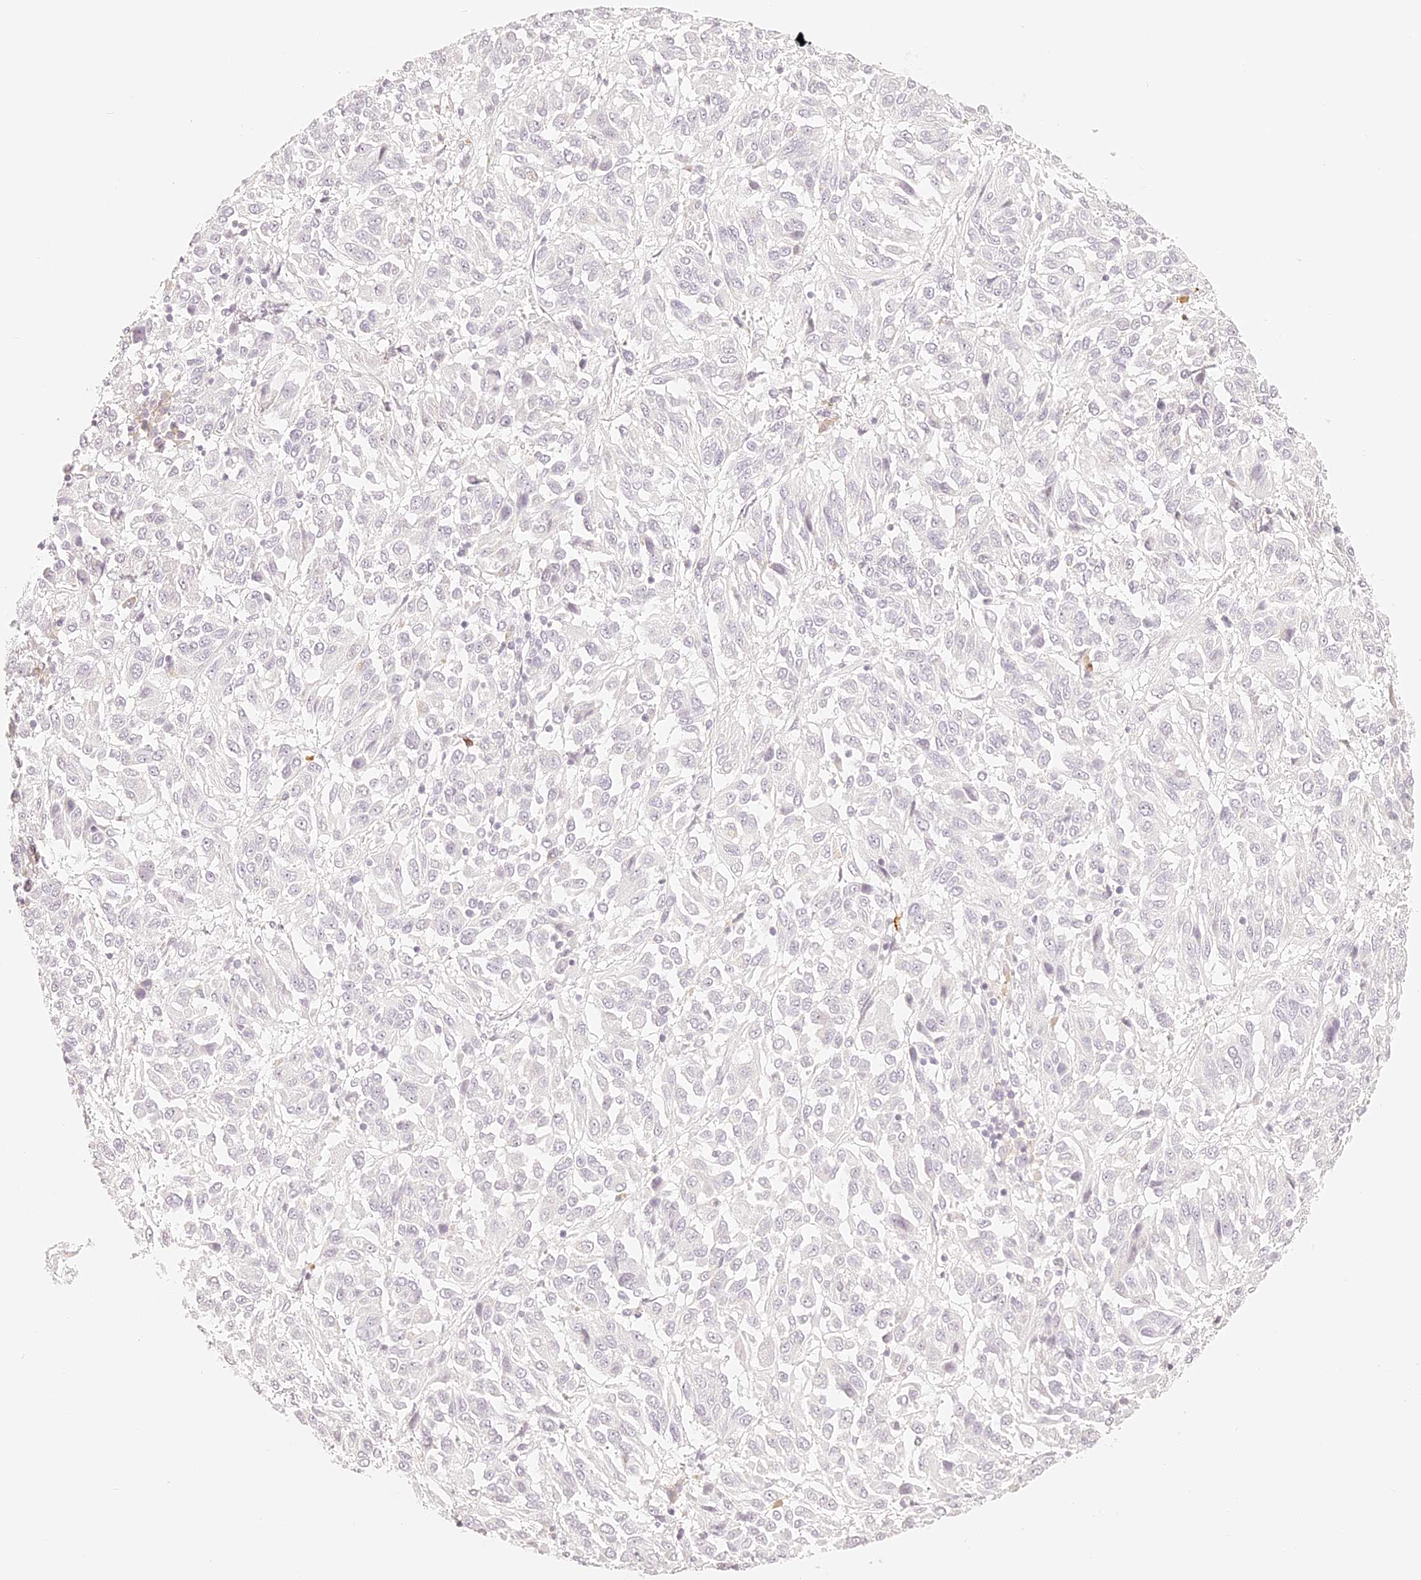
{"staining": {"intensity": "negative", "quantity": "none", "location": "none"}, "tissue": "melanoma", "cell_type": "Tumor cells", "image_type": "cancer", "snomed": [{"axis": "morphology", "description": "Malignant melanoma, Metastatic site"}, {"axis": "topography", "description": "Lung"}], "caption": "A high-resolution histopathology image shows immunohistochemistry staining of melanoma, which exhibits no significant staining in tumor cells.", "gene": "TRIM45", "patient": {"sex": "male", "age": 64}}